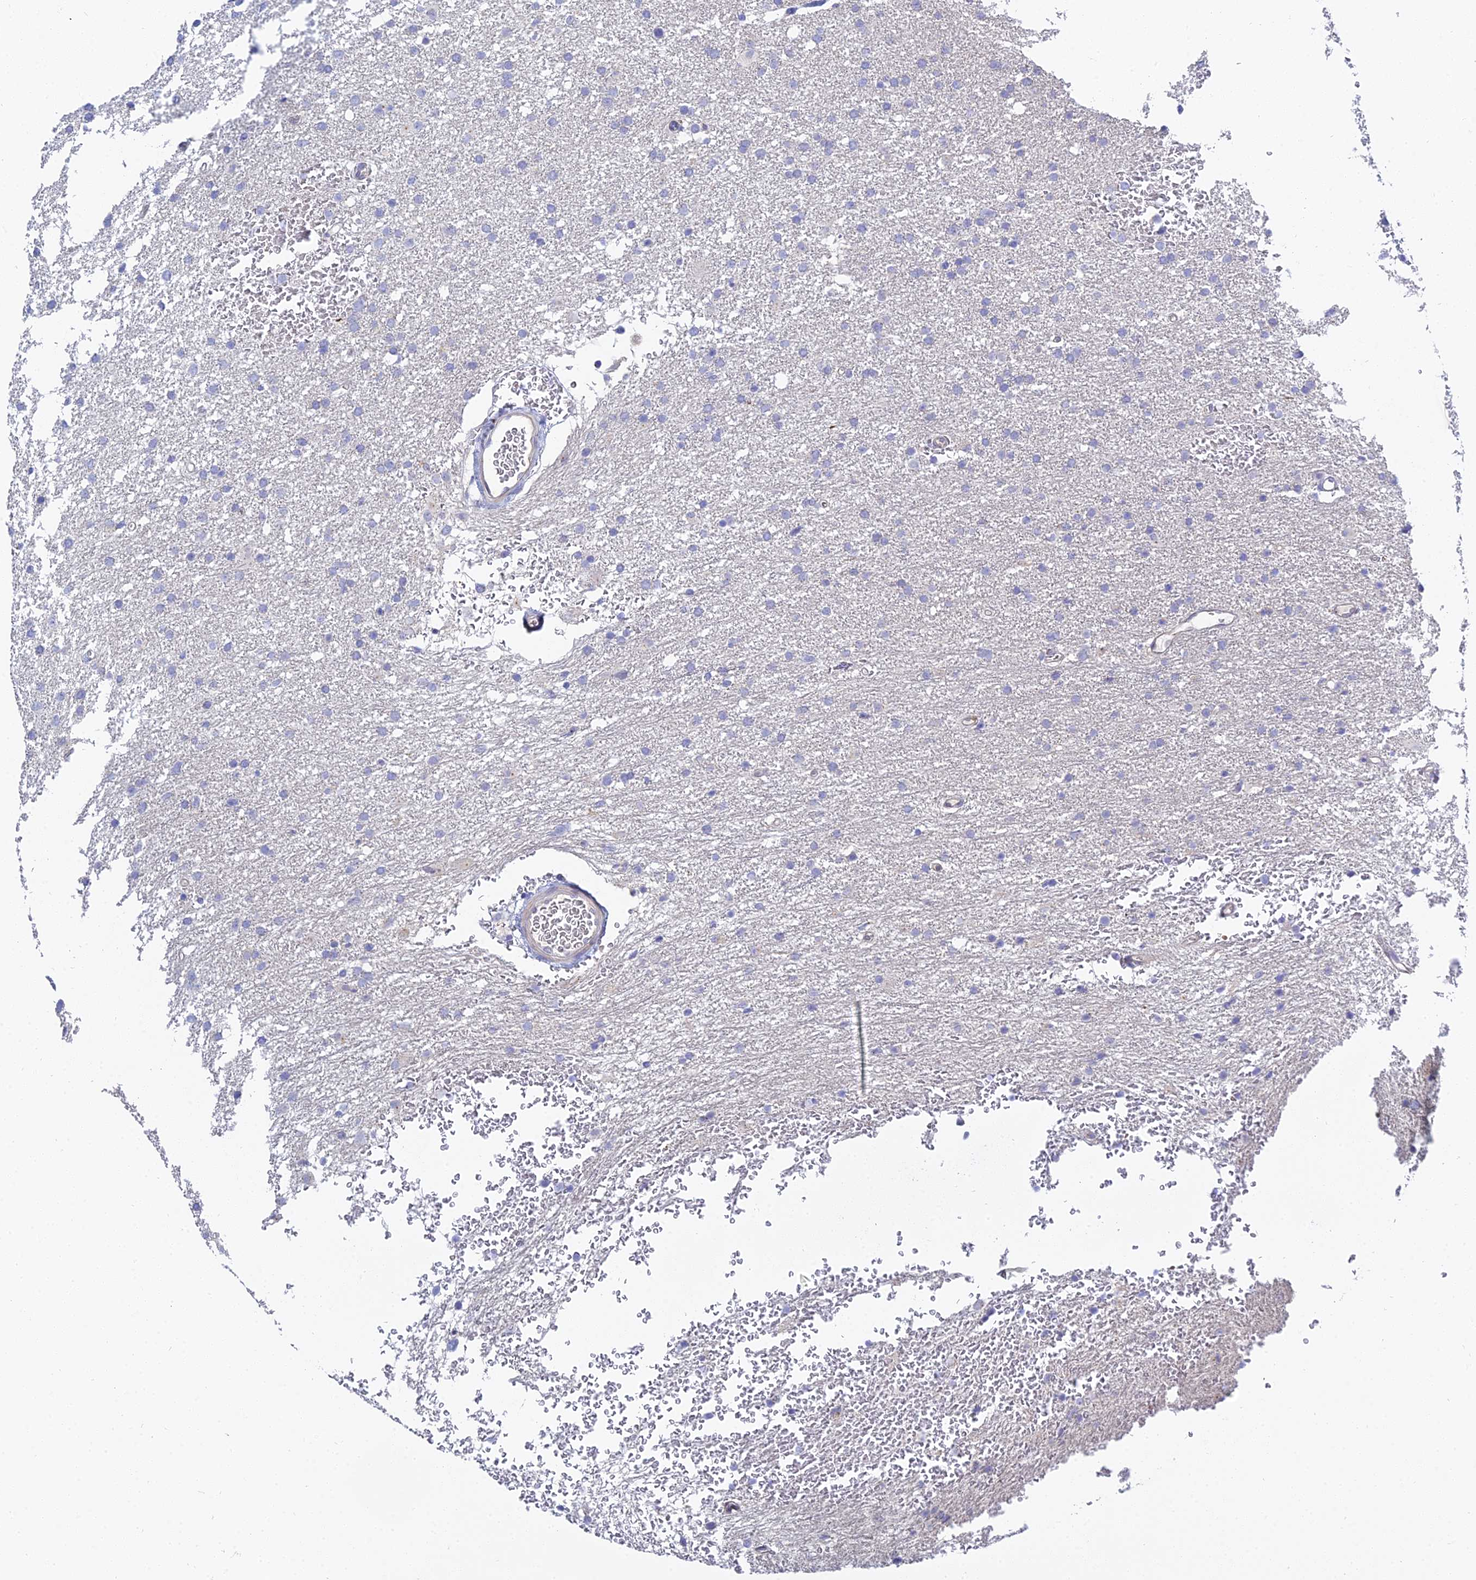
{"staining": {"intensity": "negative", "quantity": "none", "location": "none"}, "tissue": "glioma", "cell_type": "Tumor cells", "image_type": "cancer", "snomed": [{"axis": "morphology", "description": "Glioma, malignant, High grade"}, {"axis": "topography", "description": "Cerebral cortex"}], "caption": "An IHC photomicrograph of high-grade glioma (malignant) is shown. There is no staining in tumor cells of high-grade glioma (malignant). (DAB (3,3'-diaminobenzidine) IHC visualized using brightfield microscopy, high magnification).", "gene": "APOBEC3H", "patient": {"sex": "female", "age": 36}}